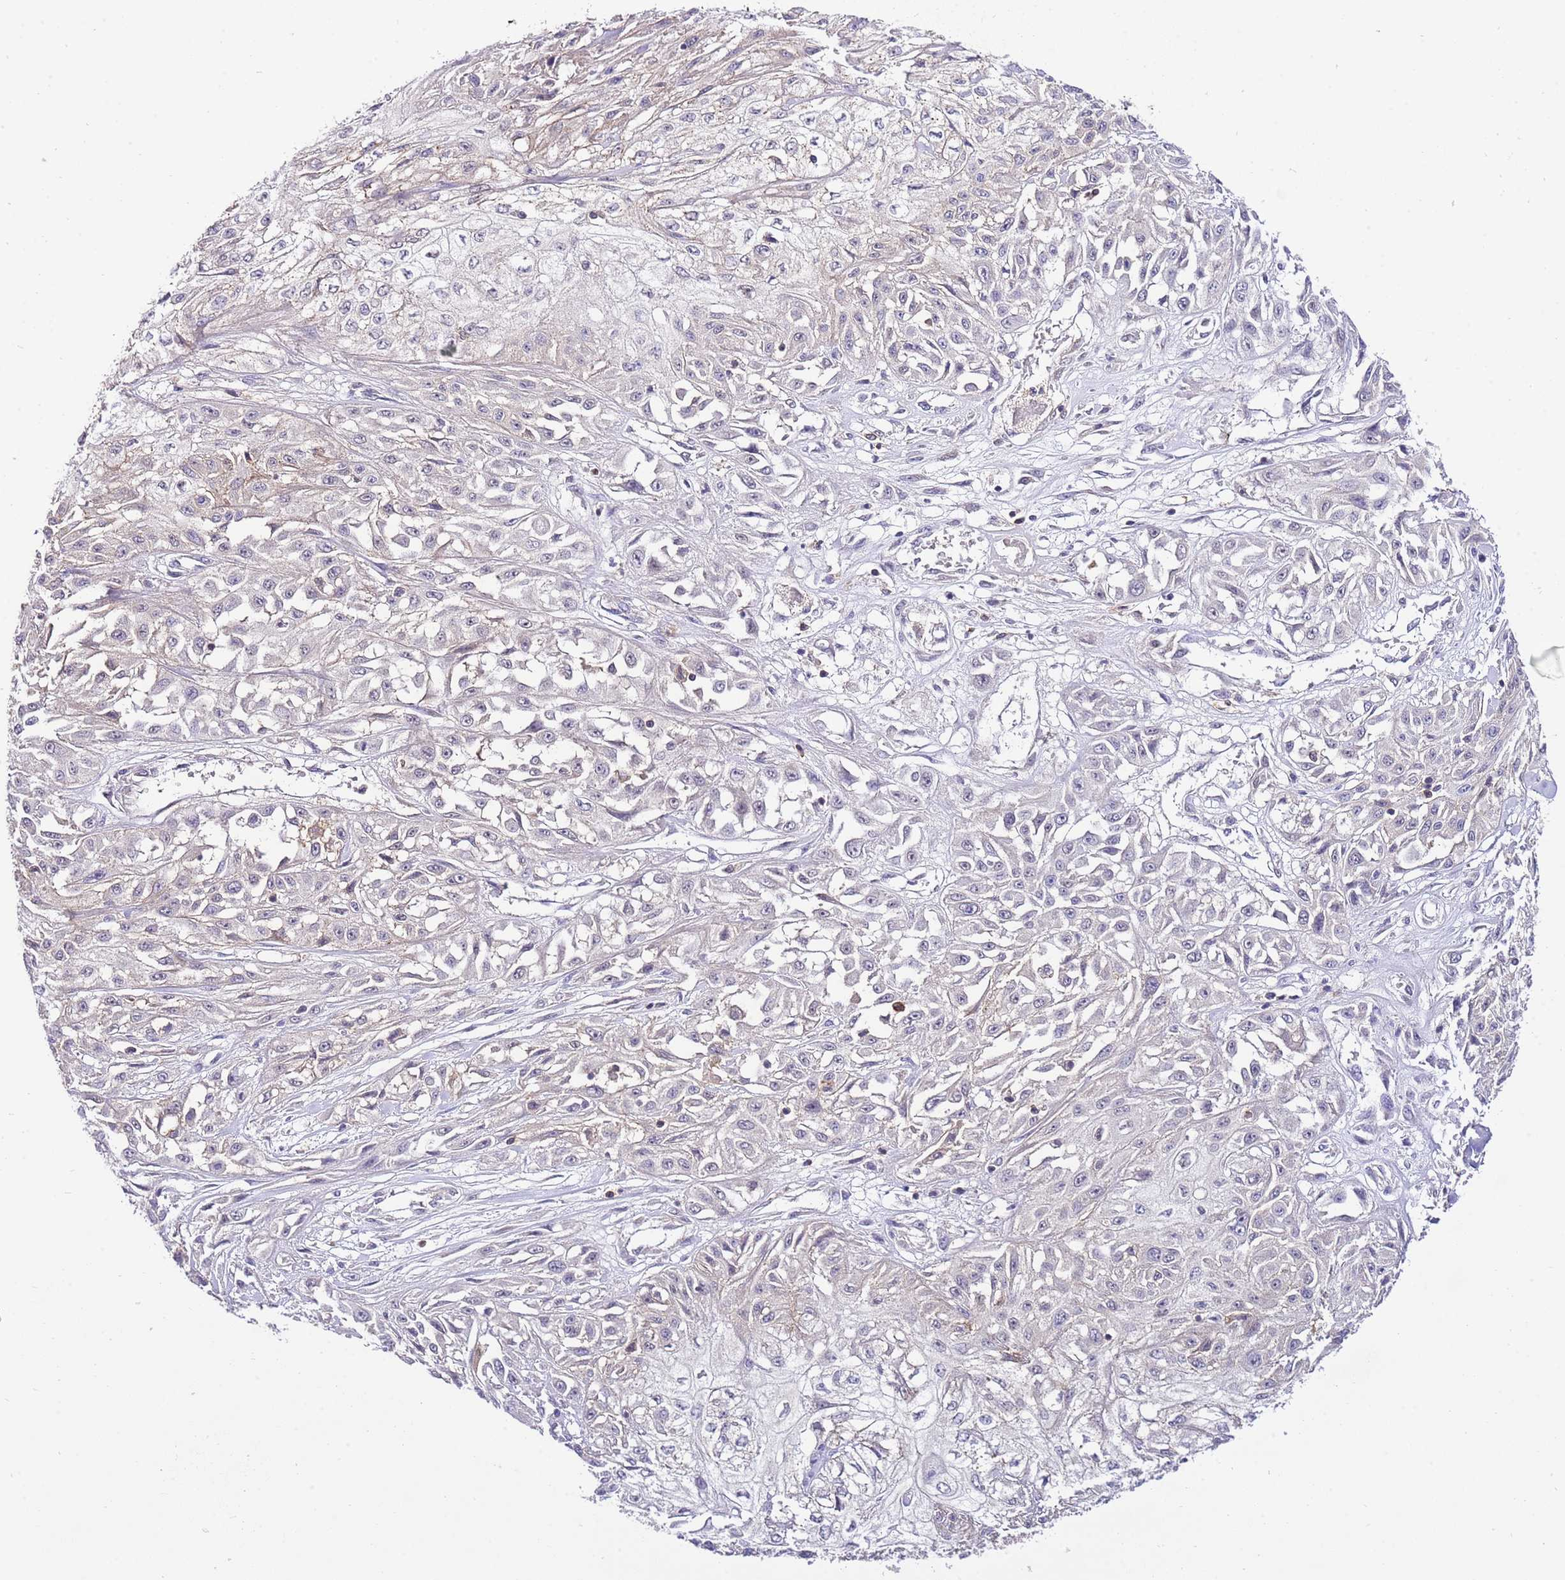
{"staining": {"intensity": "negative", "quantity": "none", "location": "none"}, "tissue": "skin cancer", "cell_type": "Tumor cells", "image_type": "cancer", "snomed": [{"axis": "morphology", "description": "Squamous cell carcinoma, NOS"}, {"axis": "morphology", "description": "Squamous cell carcinoma, metastatic, NOS"}, {"axis": "topography", "description": "Skin"}, {"axis": "topography", "description": "Lymph node"}], "caption": "A micrograph of human skin squamous cell carcinoma is negative for staining in tumor cells.", "gene": "EFHD1", "patient": {"sex": "male", "age": 75}}